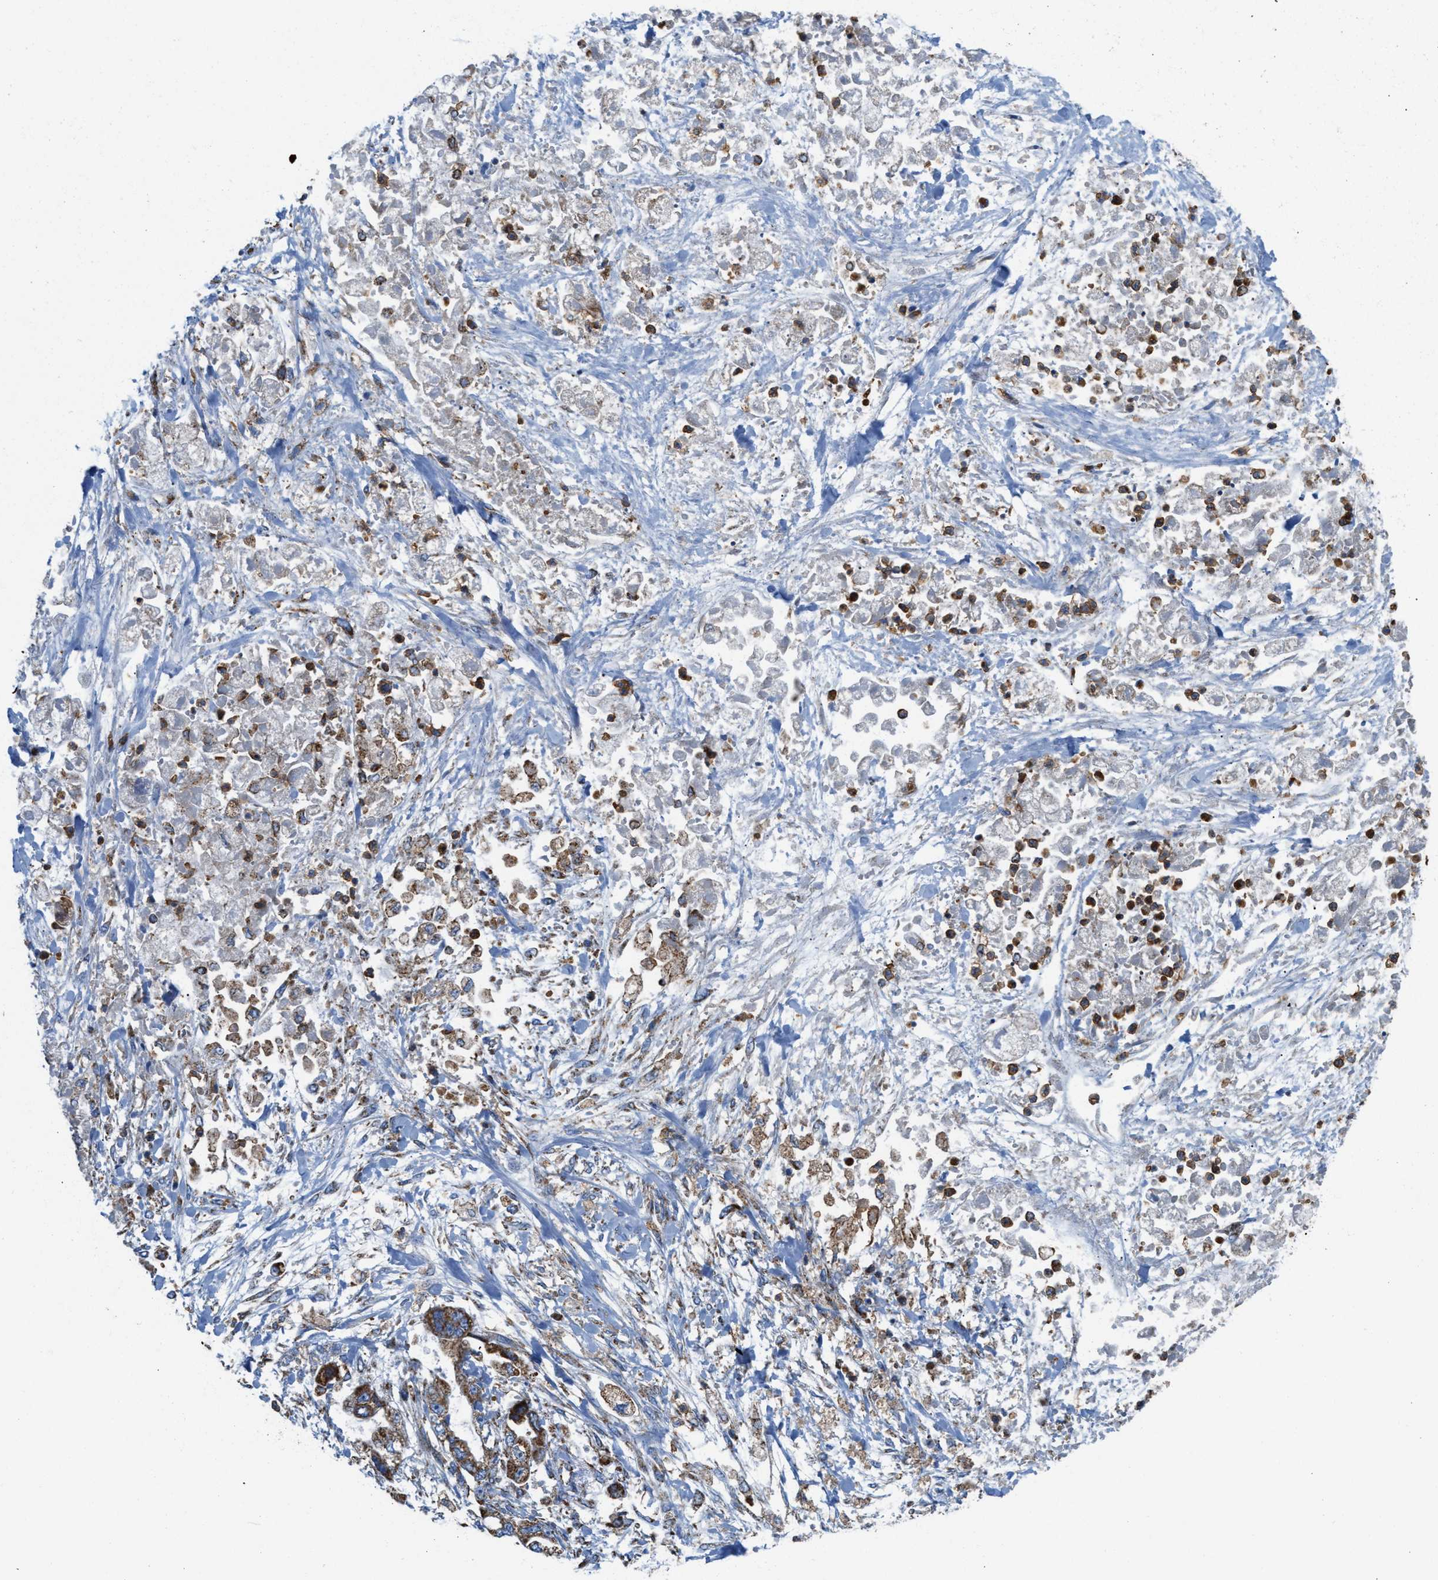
{"staining": {"intensity": "strong", "quantity": ">75%", "location": "cytoplasmic/membranous"}, "tissue": "stomach cancer", "cell_type": "Tumor cells", "image_type": "cancer", "snomed": [{"axis": "morphology", "description": "Normal tissue, NOS"}, {"axis": "morphology", "description": "Adenocarcinoma, NOS"}, {"axis": "topography", "description": "Stomach"}], "caption": "Immunohistochemical staining of adenocarcinoma (stomach) exhibits strong cytoplasmic/membranous protein staining in approximately >75% of tumor cells.", "gene": "ECHS1", "patient": {"sex": "male", "age": 62}}